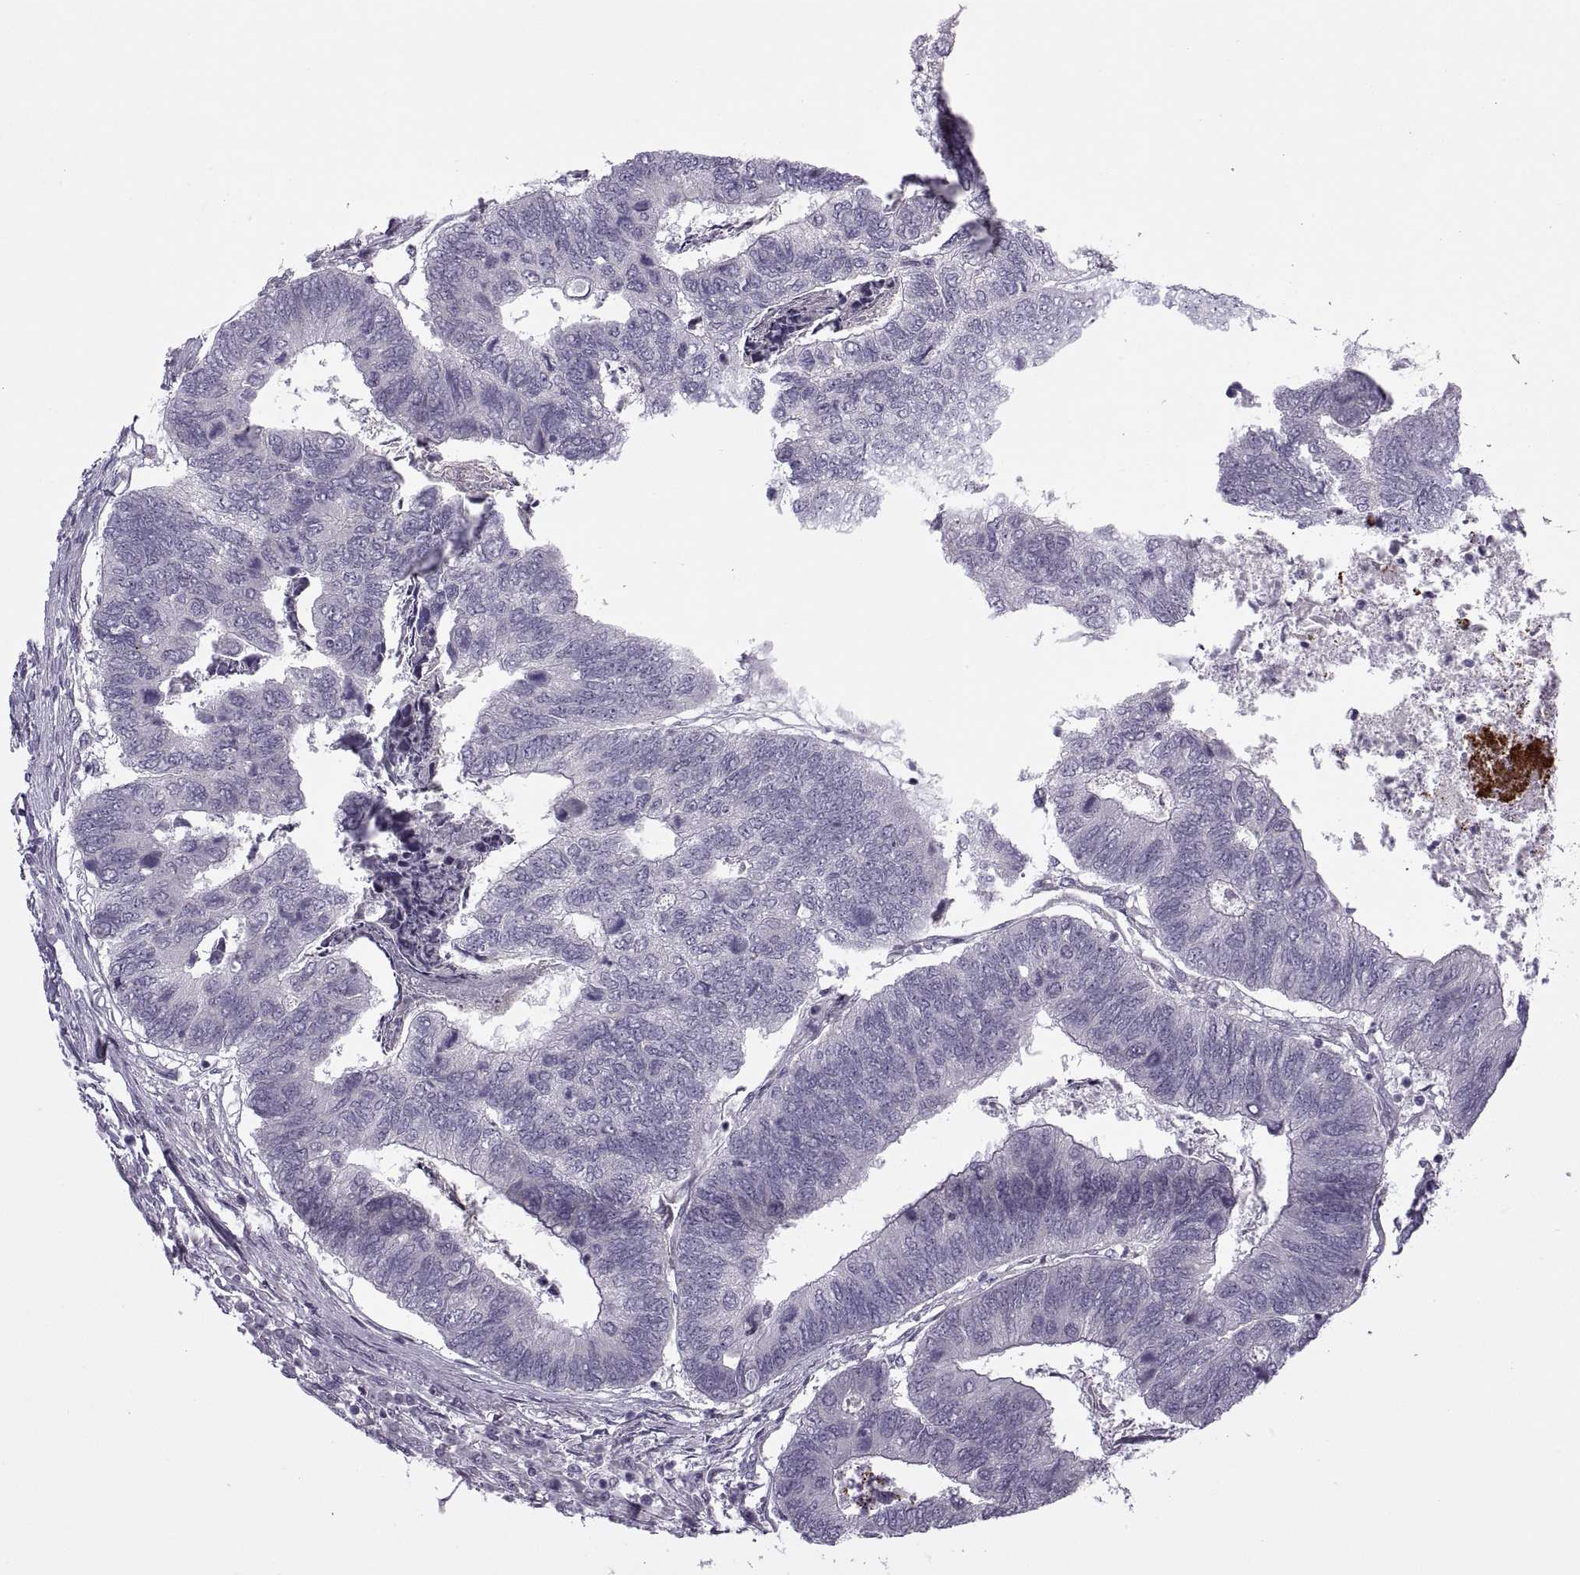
{"staining": {"intensity": "negative", "quantity": "none", "location": "none"}, "tissue": "colorectal cancer", "cell_type": "Tumor cells", "image_type": "cancer", "snomed": [{"axis": "morphology", "description": "Adenocarcinoma, NOS"}, {"axis": "topography", "description": "Colon"}], "caption": "This is a histopathology image of immunohistochemistry staining of colorectal adenocarcinoma, which shows no staining in tumor cells.", "gene": "RIPK4", "patient": {"sex": "female", "age": 67}}